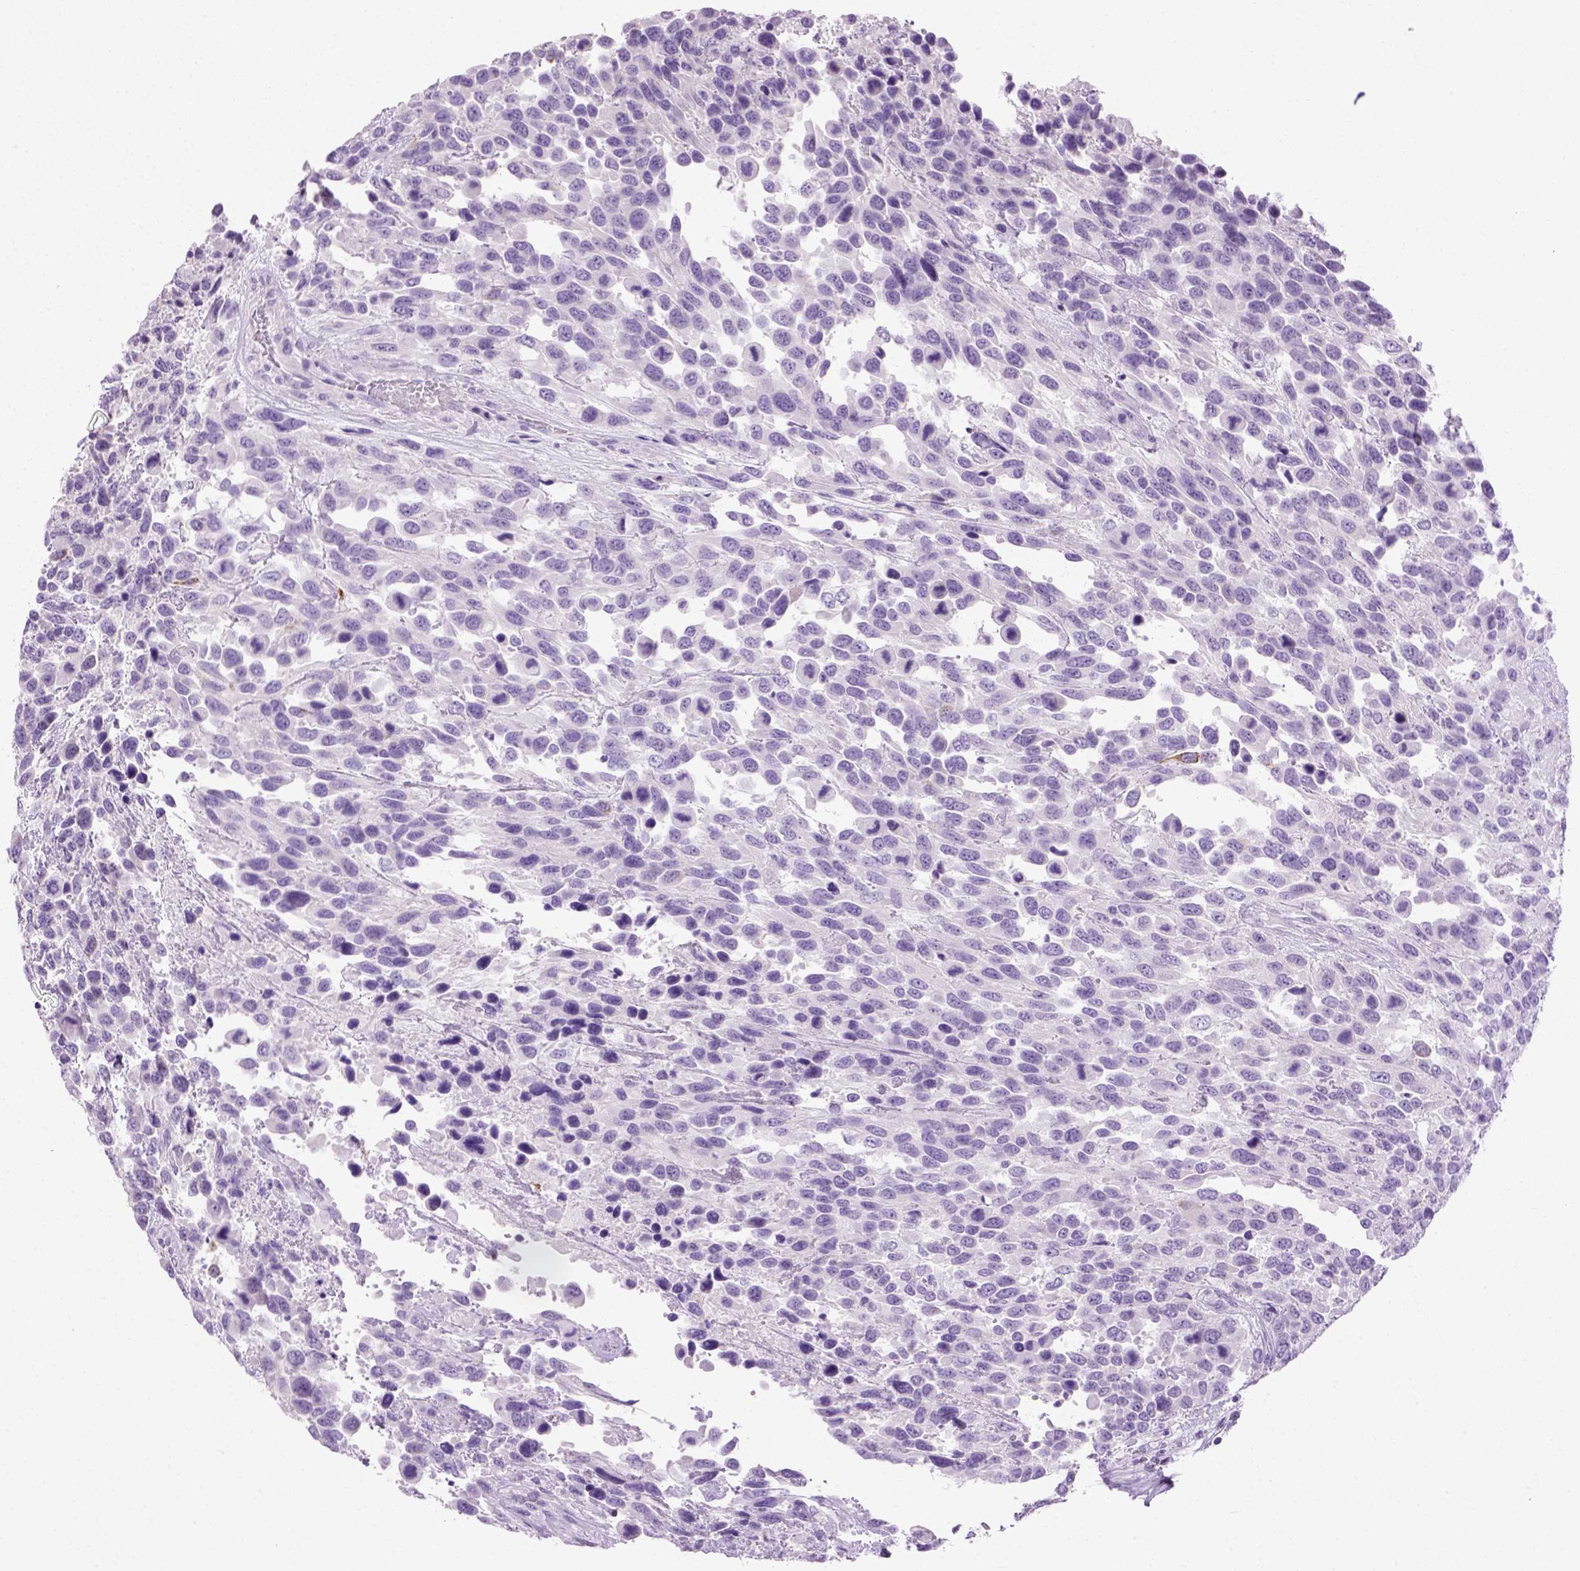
{"staining": {"intensity": "negative", "quantity": "none", "location": "none"}, "tissue": "urothelial cancer", "cell_type": "Tumor cells", "image_type": "cancer", "snomed": [{"axis": "morphology", "description": "Urothelial carcinoma, High grade"}, {"axis": "topography", "description": "Urinary bladder"}], "caption": "Immunohistochemistry (IHC) of urothelial cancer displays no staining in tumor cells. (Brightfield microscopy of DAB immunohistochemistry at high magnification).", "gene": "CYP24A1", "patient": {"sex": "female", "age": 70}}